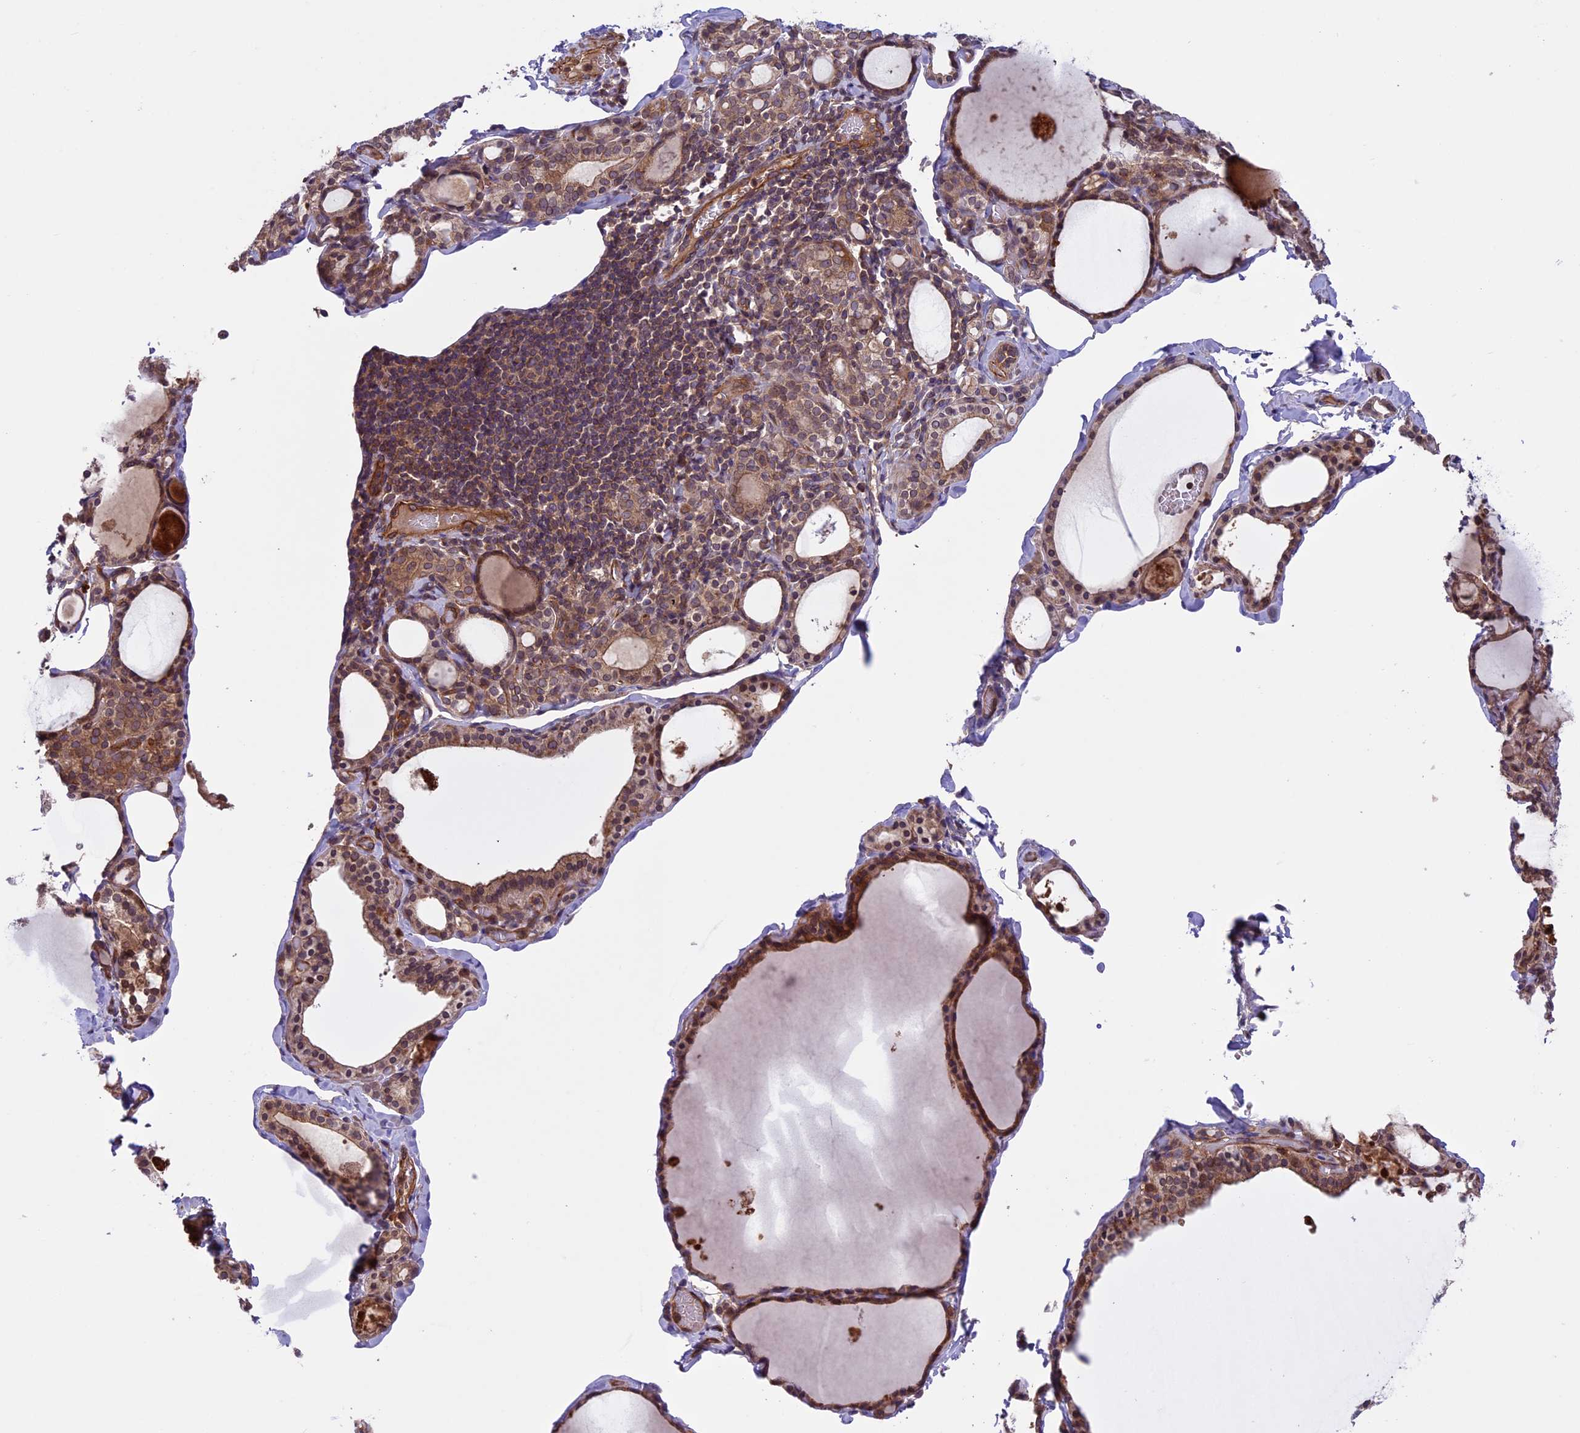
{"staining": {"intensity": "moderate", "quantity": ">75%", "location": "cytoplasmic/membranous"}, "tissue": "thyroid gland", "cell_type": "Glandular cells", "image_type": "normal", "snomed": [{"axis": "morphology", "description": "Normal tissue, NOS"}, {"axis": "topography", "description": "Thyroid gland"}], "caption": "Protein staining of unremarkable thyroid gland shows moderate cytoplasmic/membranous staining in about >75% of glandular cells.", "gene": "CCDC125", "patient": {"sex": "male", "age": 56}}